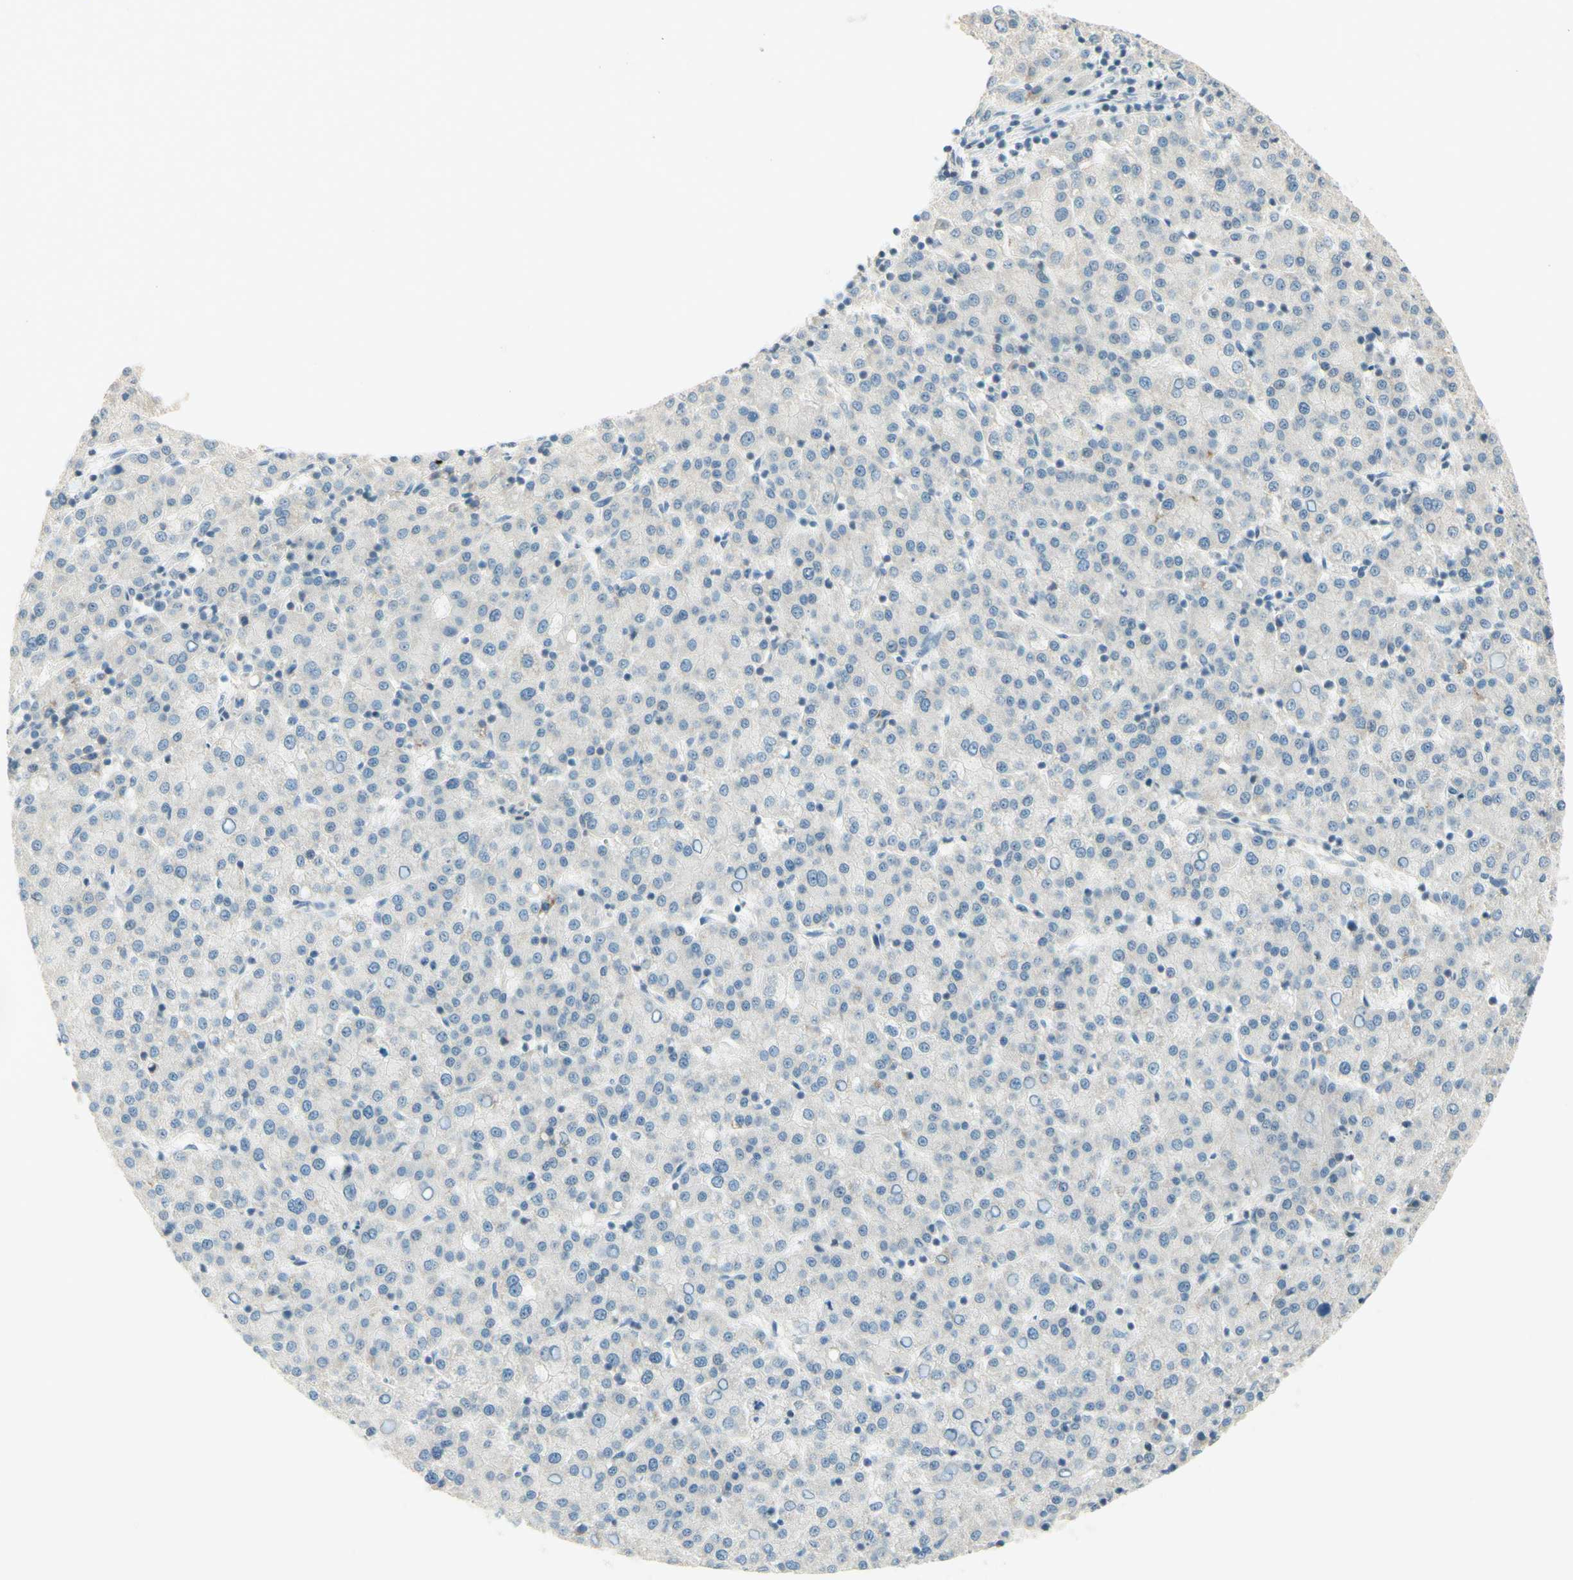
{"staining": {"intensity": "negative", "quantity": "none", "location": "none"}, "tissue": "liver cancer", "cell_type": "Tumor cells", "image_type": "cancer", "snomed": [{"axis": "morphology", "description": "Carcinoma, Hepatocellular, NOS"}, {"axis": "topography", "description": "Liver"}], "caption": "This micrograph is of liver hepatocellular carcinoma stained with IHC to label a protein in brown with the nuclei are counter-stained blue. There is no positivity in tumor cells.", "gene": "JPH1", "patient": {"sex": "female", "age": 58}}